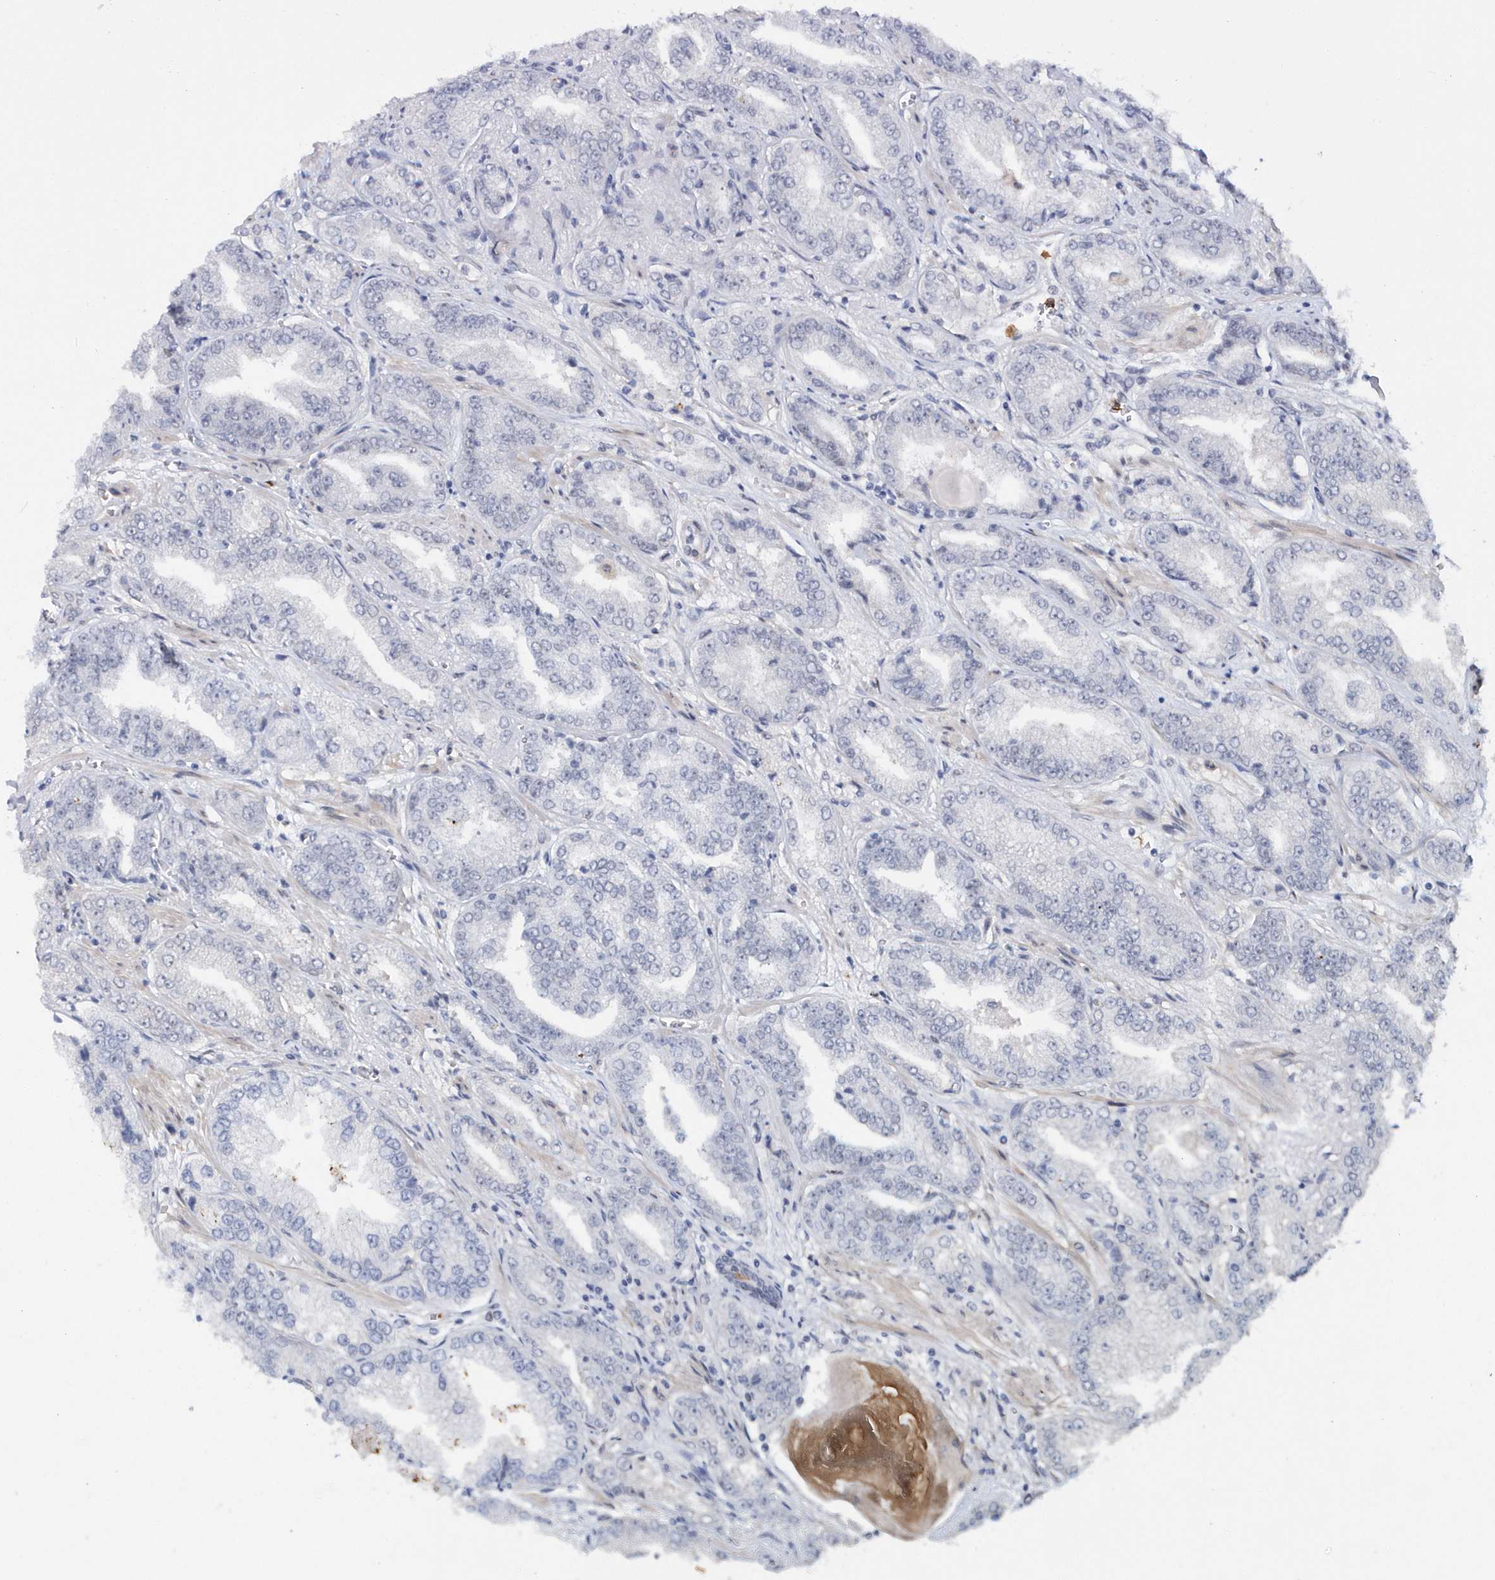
{"staining": {"intensity": "negative", "quantity": "none", "location": "none"}, "tissue": "prostate cancer", "cell_type": "Tumor cells", "image_type": "cancer", "snomed": [{"axis": "morphology", "description": "Adenocarcinoma, High grade"}, {"axis": "topography", "description": "Prostate"}], "caption": "There is no significant expression in tumor cells of prostate cancer (adenocarcinoma (high-grade)).", "gene": "ASCL4", "patient": {"sex": "male", "age": 71}}